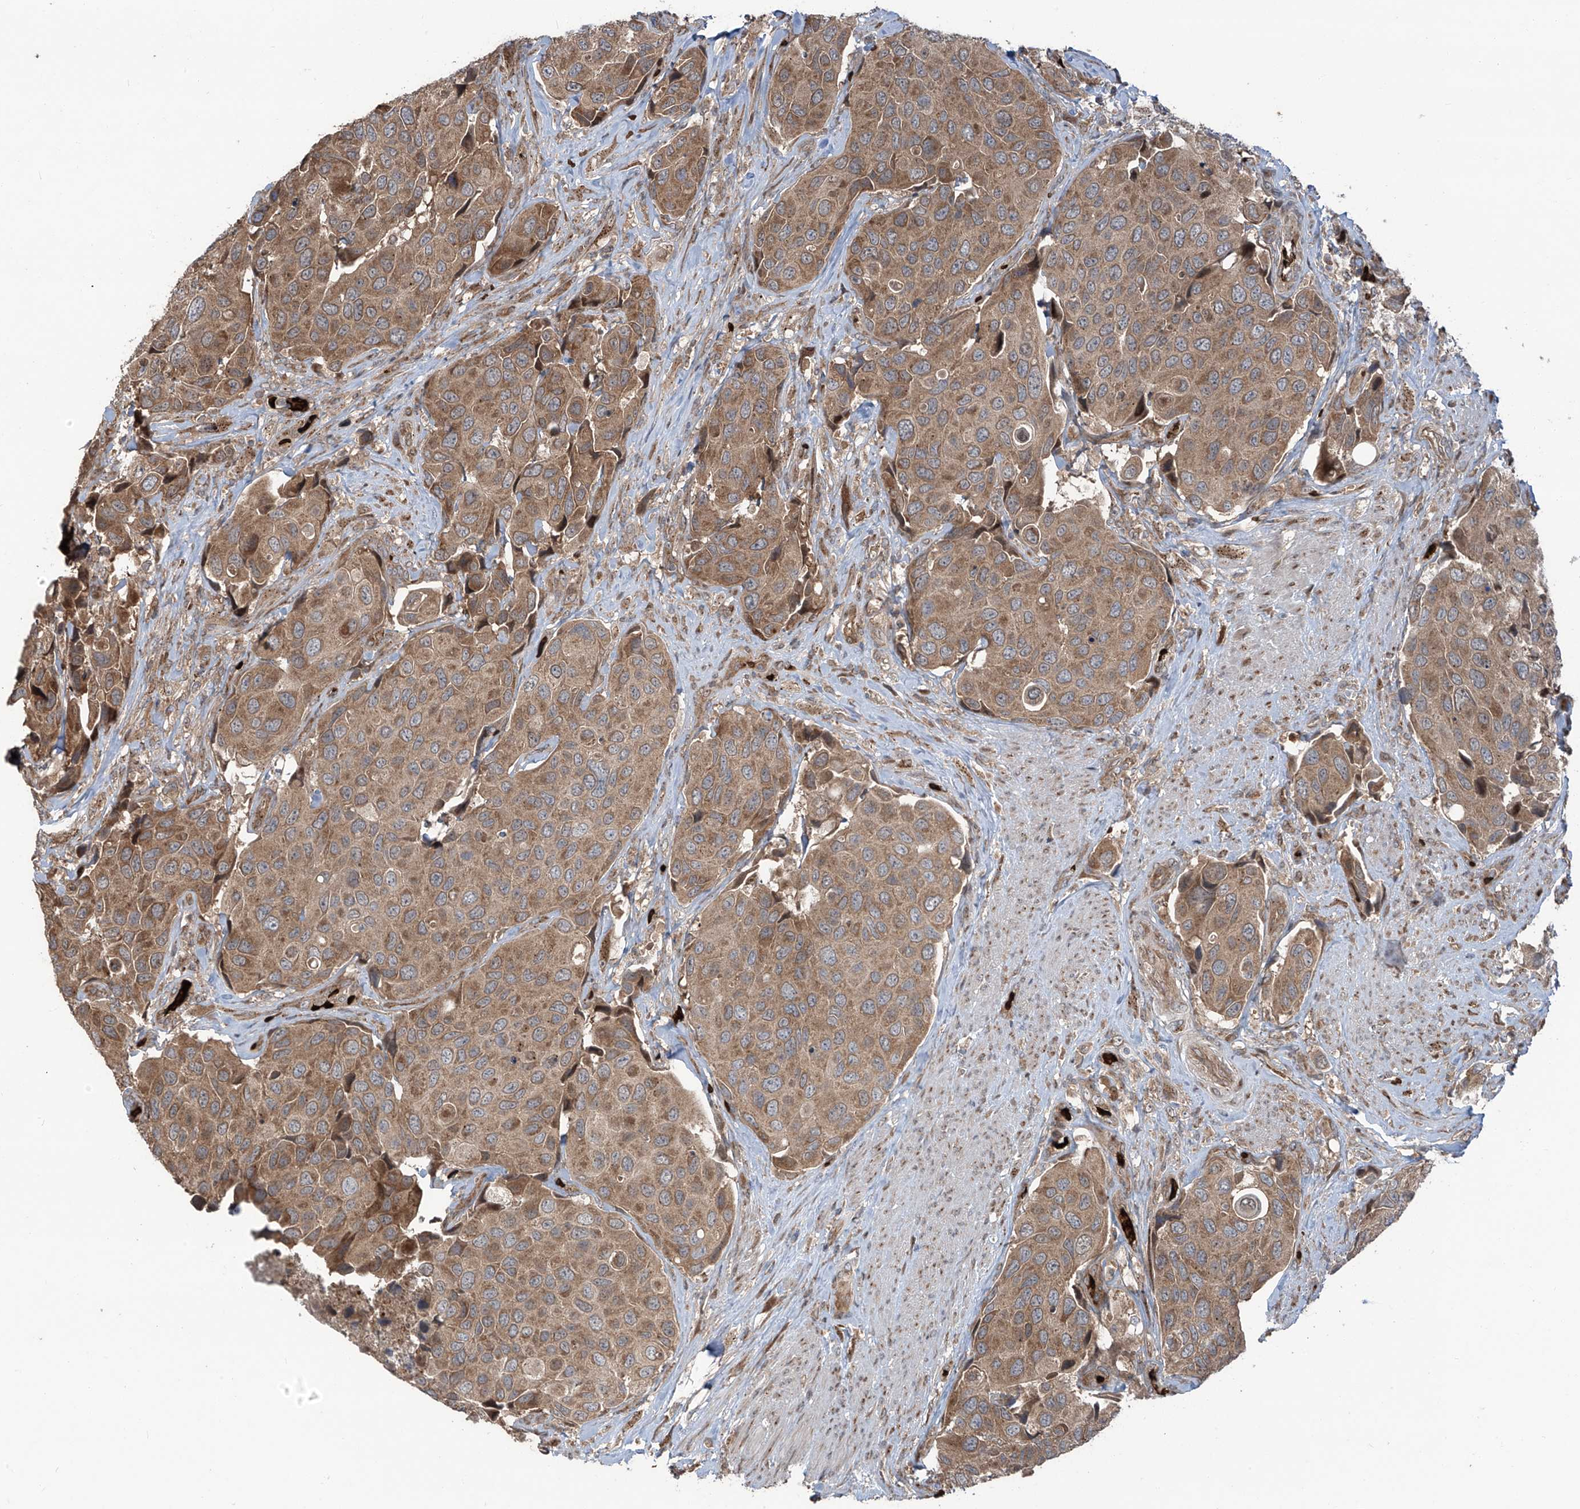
{"staining": {"intensity": "moderate", "quantity": ">75%", "location": "cytoplasmic/membranous"}, "tissue": "urothelial cancer", "cell_type": "Tumor cells", "image_type": "cancer", "snomed": [{"axis": "morphology", "description": "Urothelial carcinoma, High grade"}, {"axis": "topography", "description": "Urinary bladder"}], "caption": "The immunohistochemical stain shows moderate cytoplasmic/membranous positivity in tumor cells of urothelial carcinoma (high-grade) tissue.", "gene": "ZDHHC9", "patient": {"sex": "male", "age": 74}}